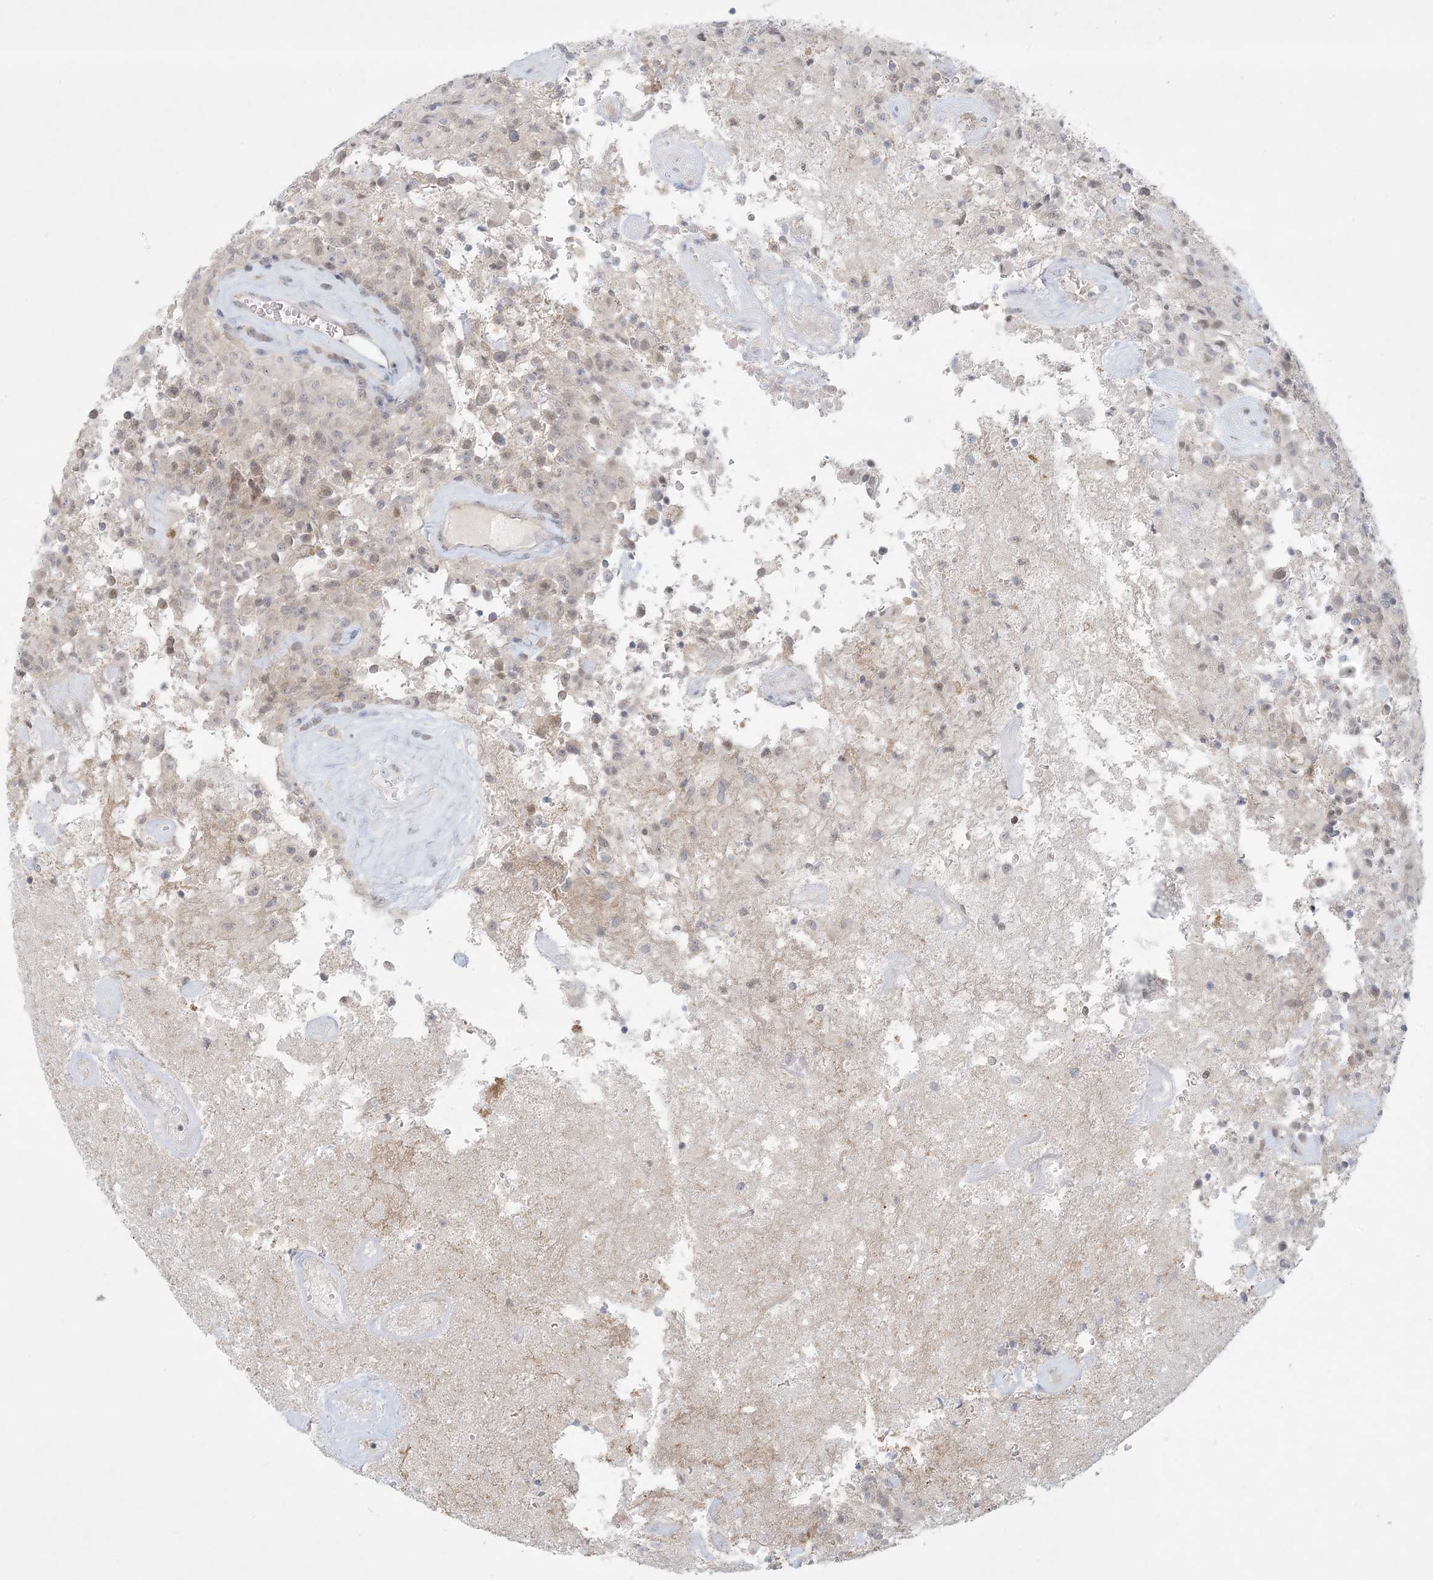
{"staining": {"intensity": "weak", "quantity": "<25%", "location": "cytoplasmic/membranous,nuclear"}, "tissue": "glioma", "cell_type": "Tumor cells", "image_type": "cancer", "snomed": [{"axis": "morphology", "description": "Glioma, malignant, High grade"}, {"axis": "topography", "description": "Brain"}], "caption": "Immunohistochemistry photomicrograph of malignant glioma (high-grade) stained for a protein (brown), which reveals no staining in tumor cells.", "gene": "OBI1", "patient": {"sex": "female", "age": 57}}